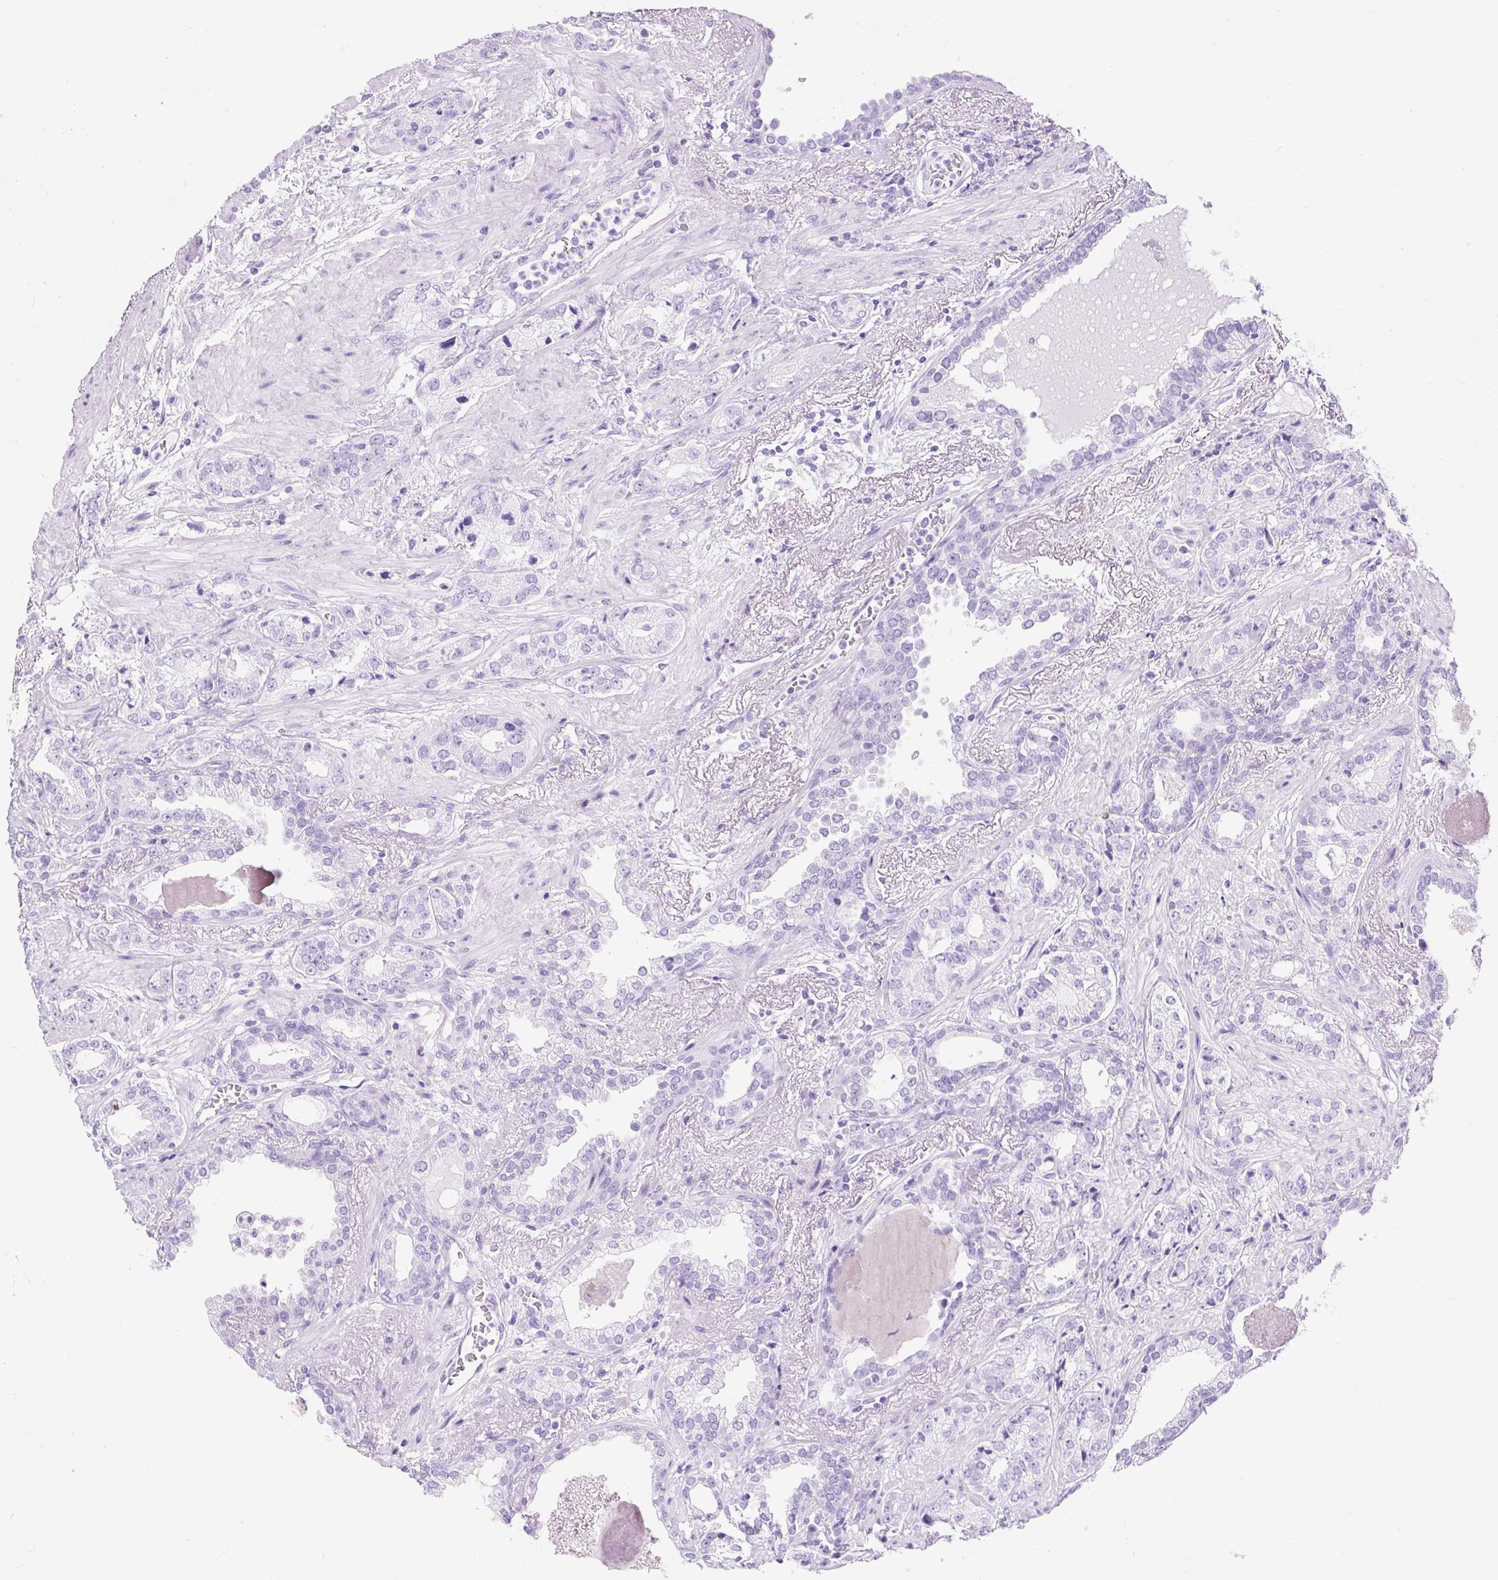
{"staining": {"intensity": "negative", "quantity": "none", "location": "none"}, "tissue": "prostate cancer", "cell_type": "Tumor cells", "image_type": "cancer", "snomed": [{"axis": "morphology", "description": "Adenocarcinoma, High grade"}, {"axis": "topography", "description": "Prostate"}], "caption": "Protein analysis of adenocarcinoma (high-grade) (prostate) shows no significant positivity in tumor cells.", "gene": "PVALB", "patient": {"sex": "male", "age": 71}}